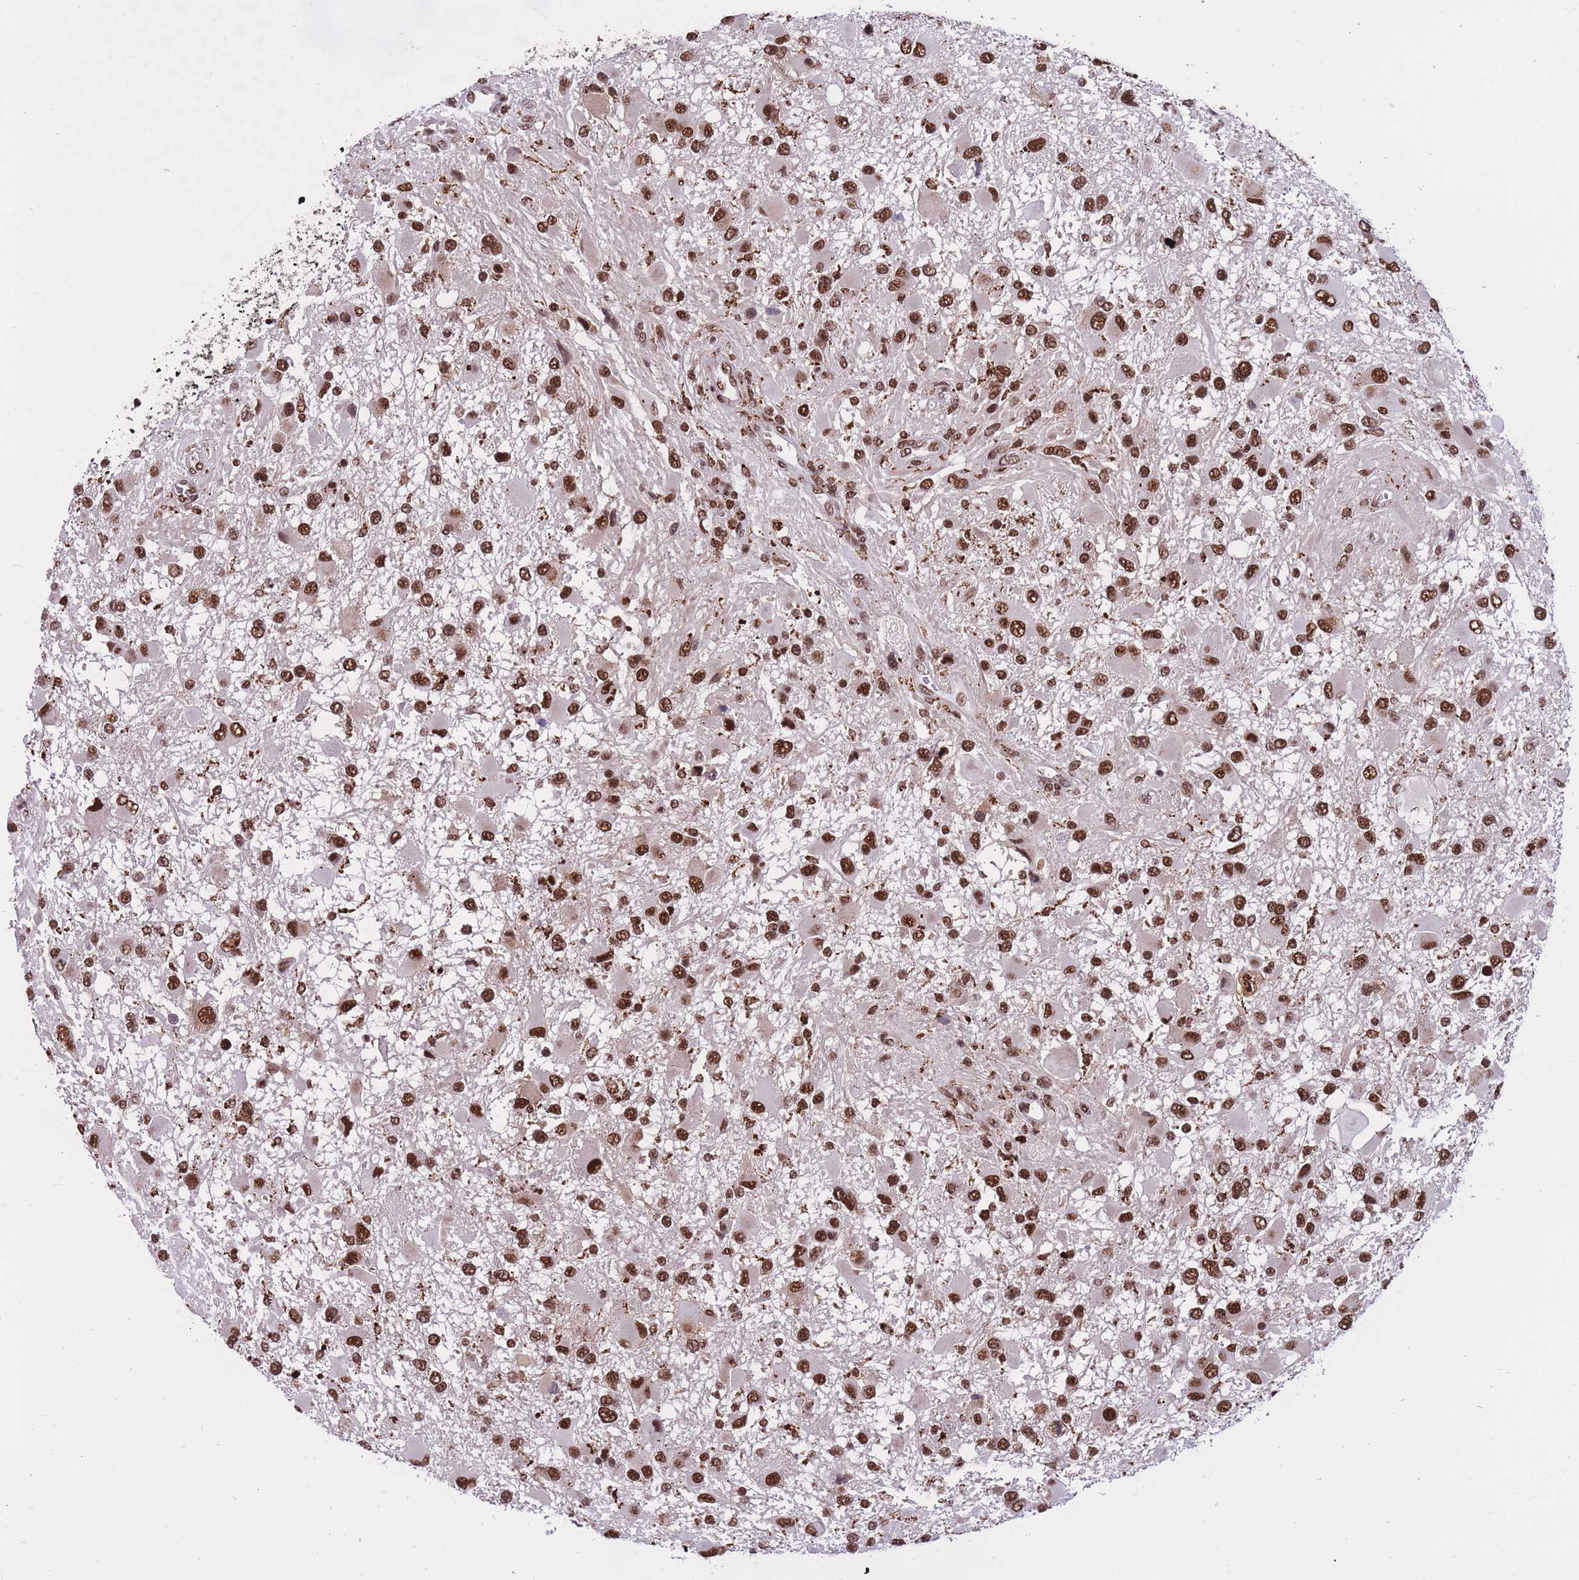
{"staining": {"intensity": "strong", "quantity": ">75%", "location": "nuclear"}, "tissue": "glioma", "cell_type": "Tumor cells", "image_type": "cancer", "snomed": [{"axis": "morphology", "description": "Glioma, malignant, High grade"}, {"axis": "topography", "description": "Brain"}], "caption": "Strong nuclear protein expression is identified in approximately >75% of tumor cells in glioma.", "gene": "PRPF19", "patient": {"sex": "male", "age": 53}}